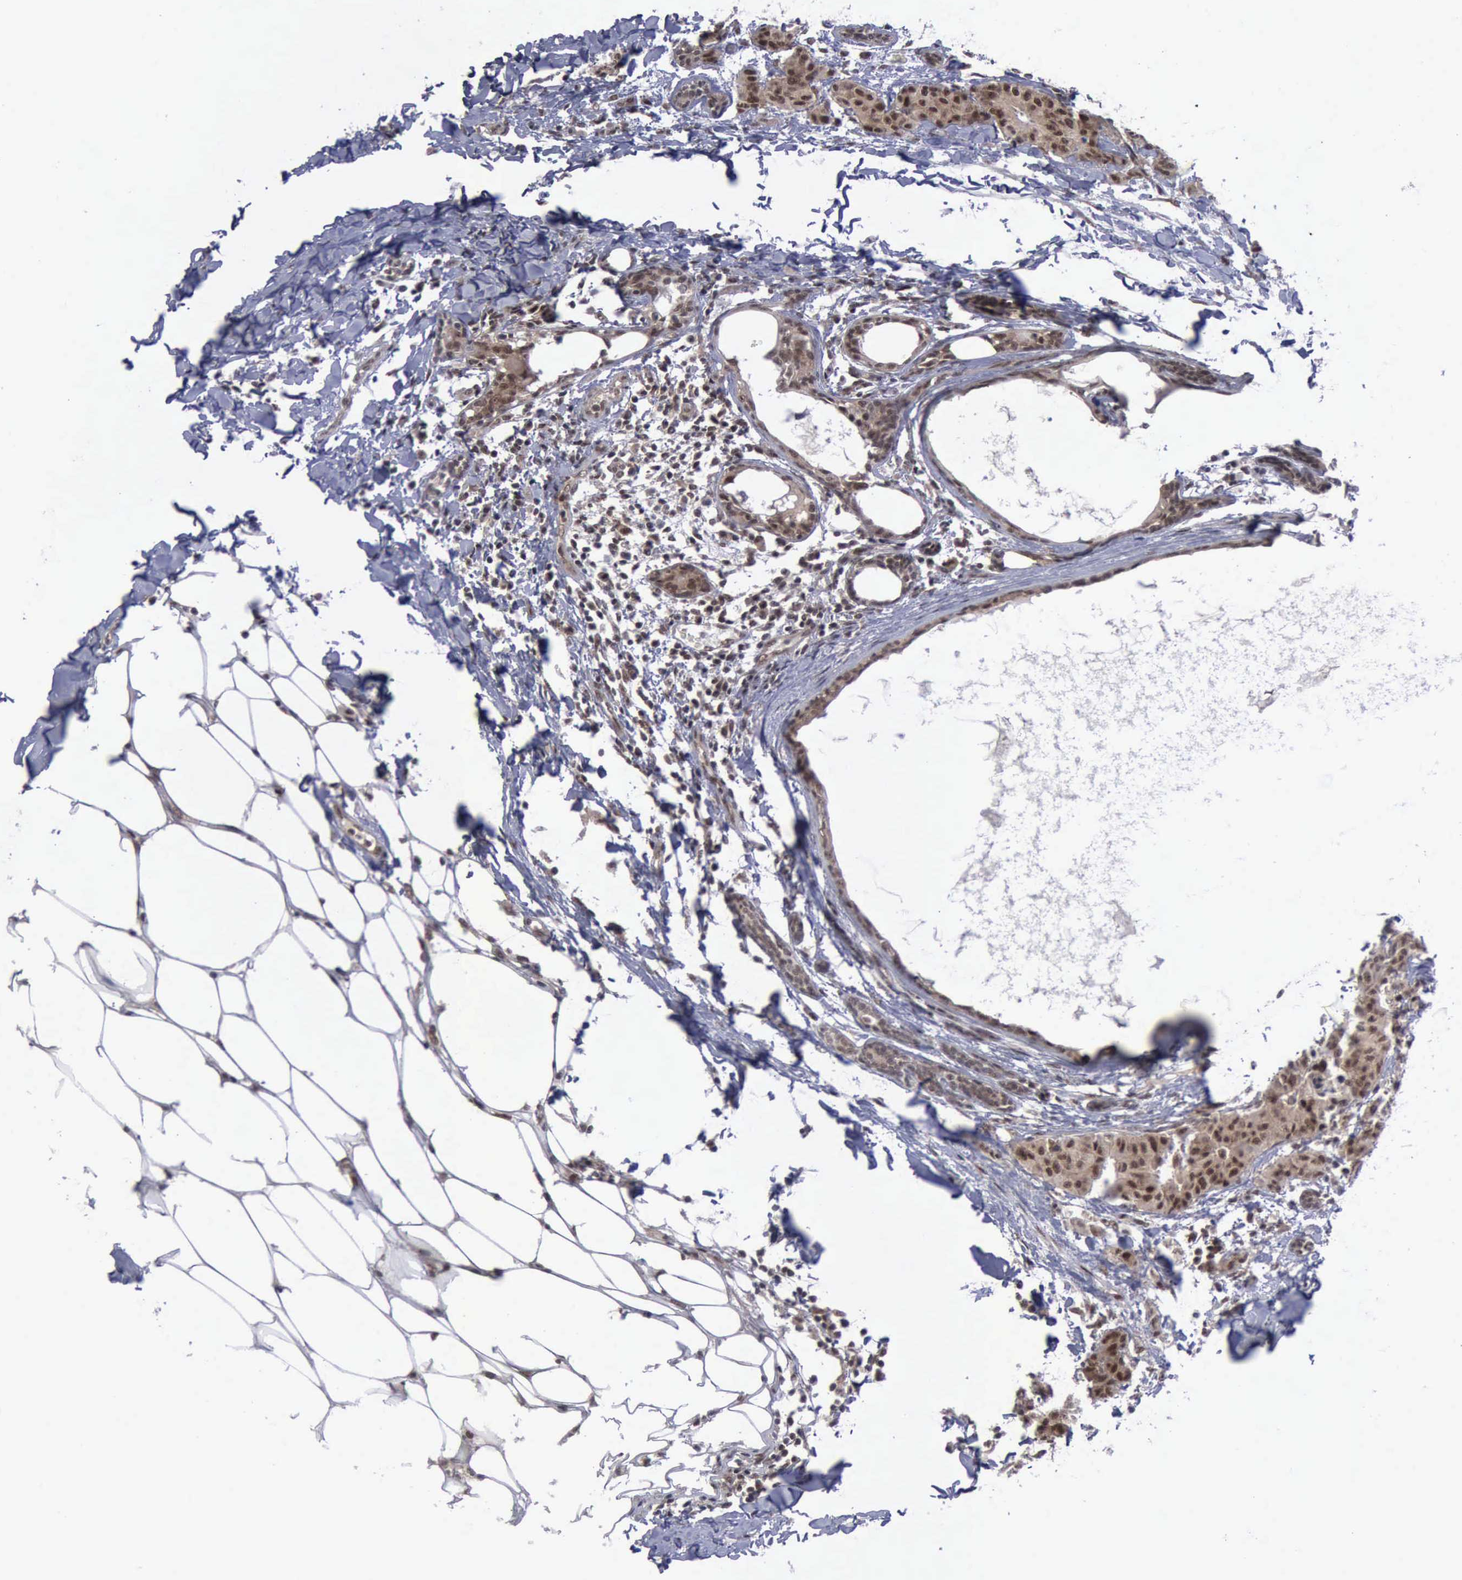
{"staining": {"intensity": "strong", "quantity": ">75%", "location": "cytoplasmic/membranous,nuclear"}, "tissue": "breast cancer", "cell_type": "Tumor cells", "image_type": "cancer", "snomed": [{"axis": "morphology", "description": "Duct carcinoma"}, {"axis": "topography", "description": "Breast"}], "caption": "Breast cancer stained with DAB (3,3'-diaminobenzidine) IHC reveals high levels of strong cytoplasmic/membranous and nuclear positivity in about >75% of tumor cells. Using DAB (3,3'-diaminobenzidine) (brown) and hematoxylin (blue) stains, captured at high magnification using brightfield microscopy.", "gene": "ATM", "patient": {"sex": "female", "age": 40}}